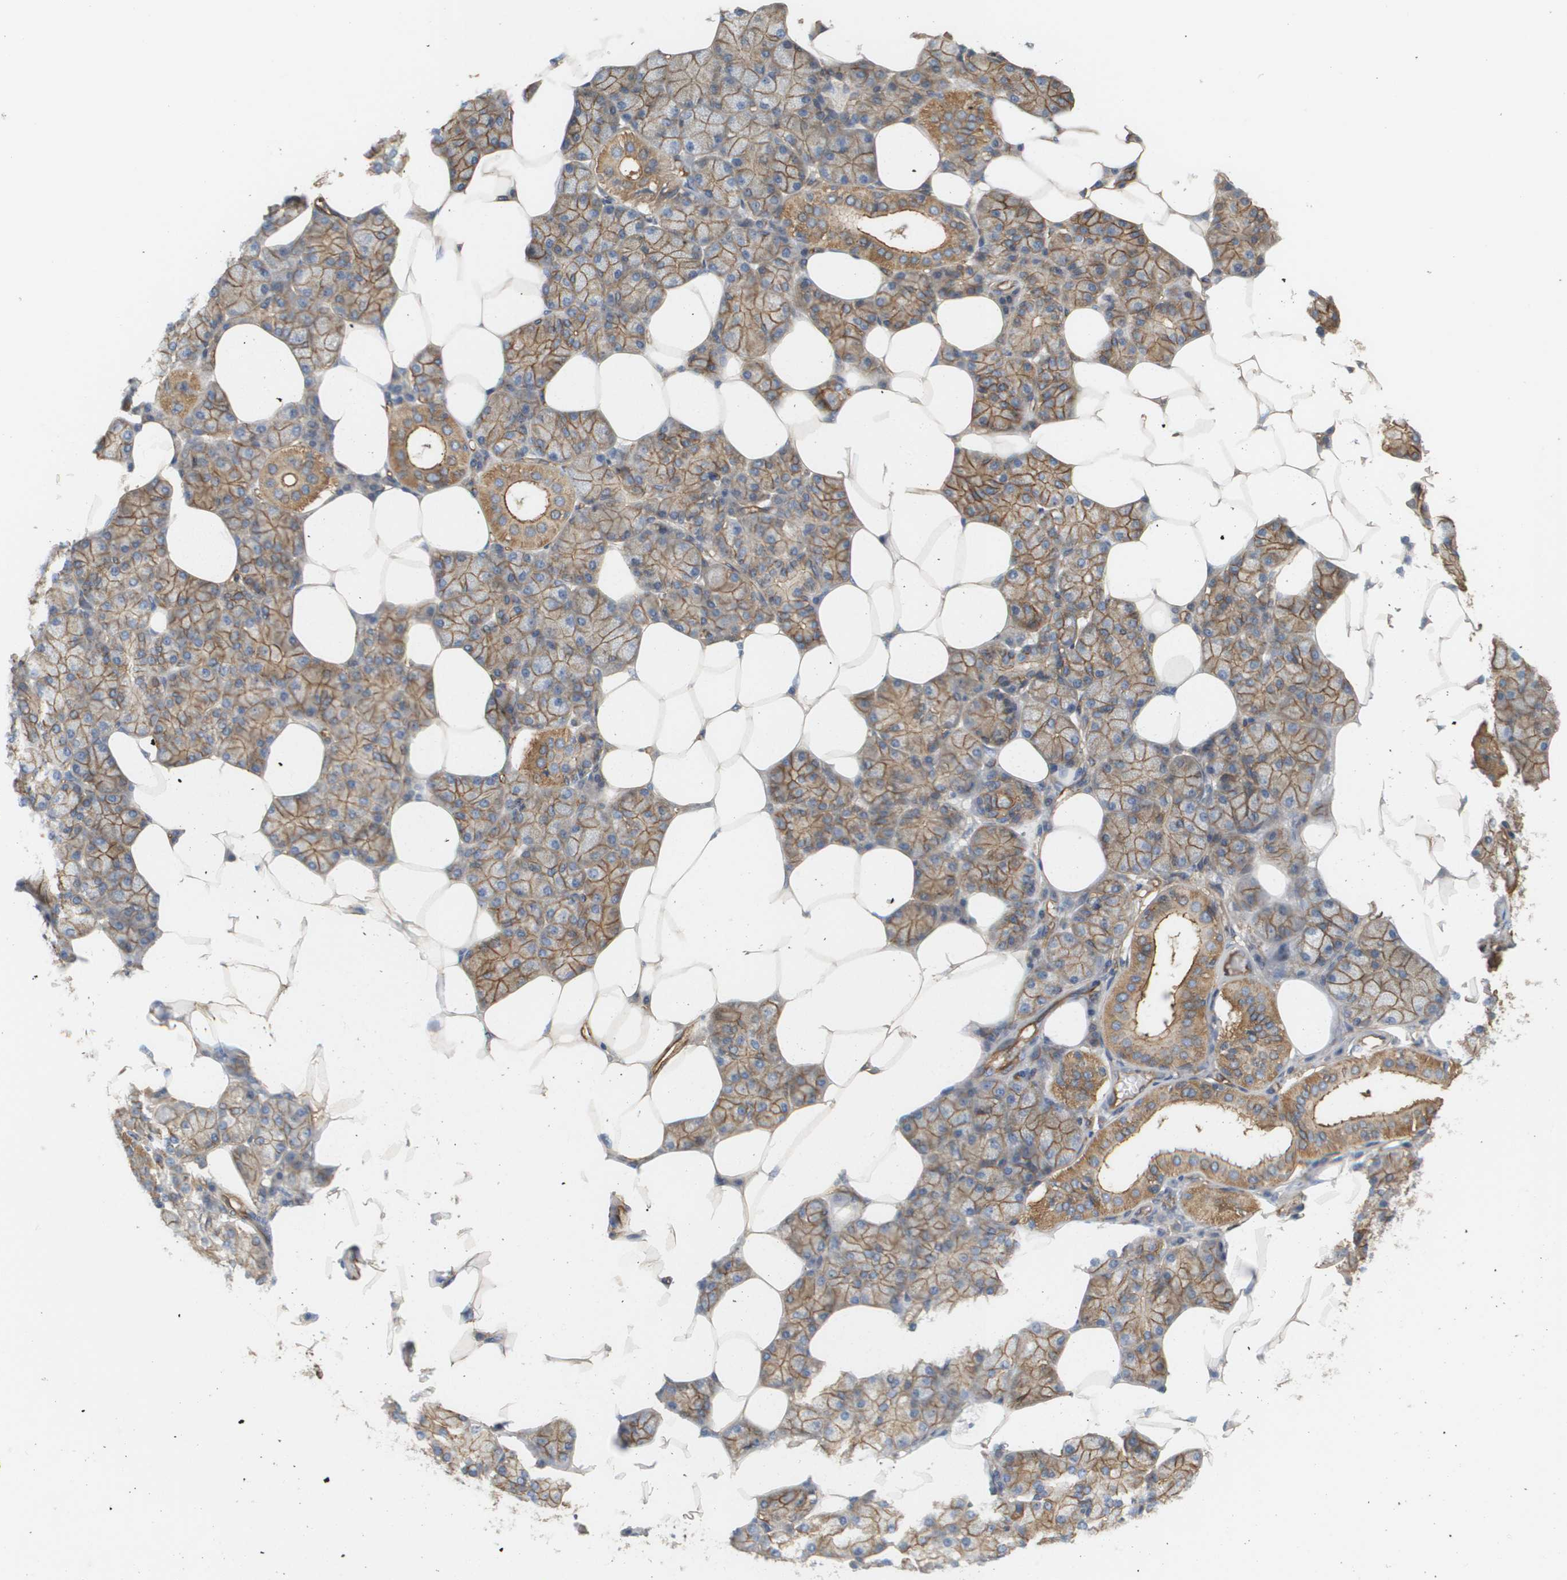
{"staining": {"intensity": "moderate", "quantity": ">75%", "location": "cytoplasmic/membranous"}, "tissue": "salivary gland", "cell_type": "Glandular cells", "image_type": "normal", "snomed": [{"axis": "morphology", "description": "Normal tissue, NOS"}, {"axis": "topography", "description": "Salivary gland"}], "caption": "High-power microscopy captured an immunohistochemistry image of benign salivary gland, revealing moderate cytoplasmic/membranous positivity in approximately >75% of glandular cells.", "gene": "SGMS2", "patient": {"sex": "male", "age": 62}}